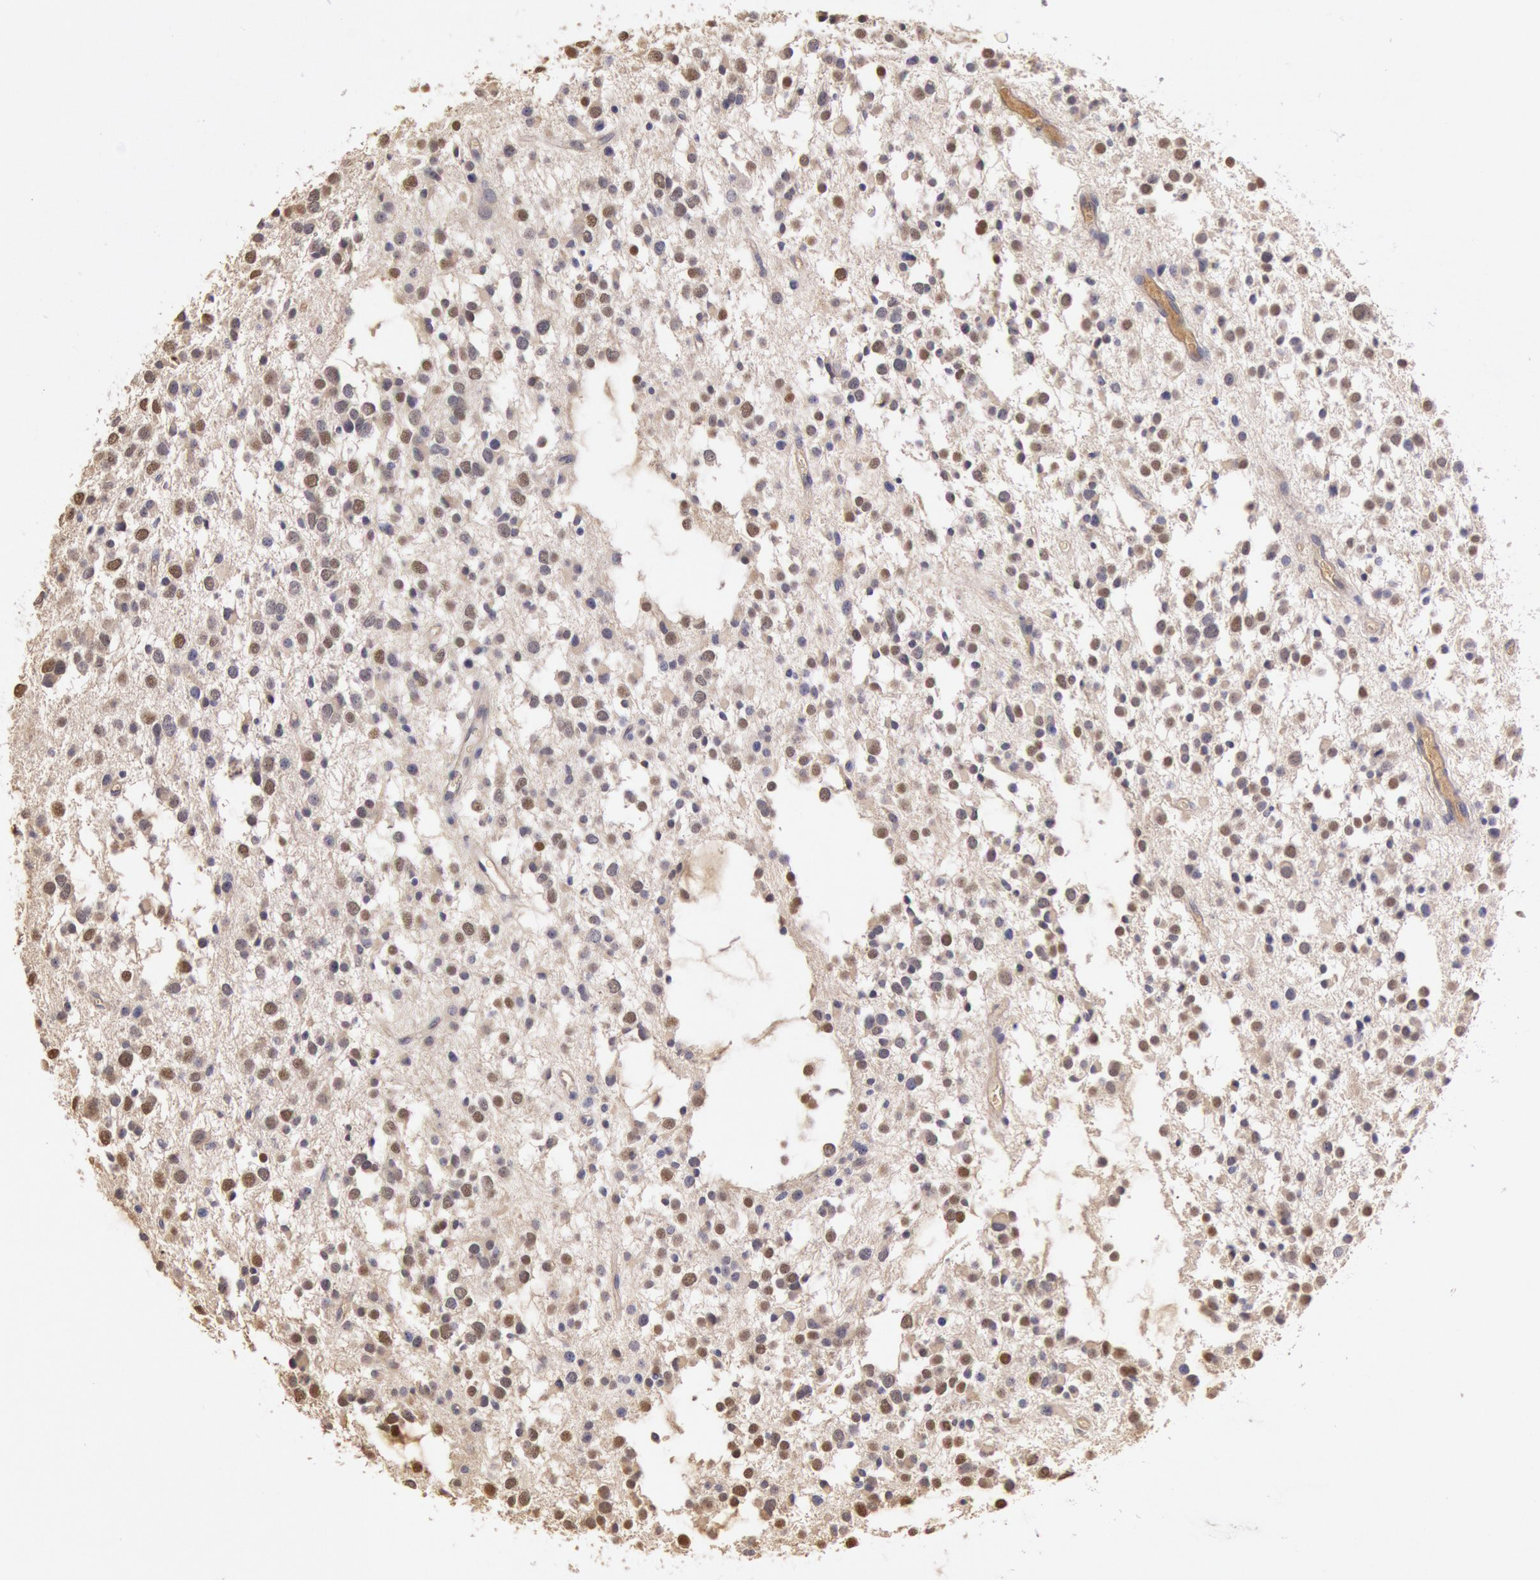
{"staining": {"intensity": "negative", "quantity": "none", "location": "none"}, "tissue": "glioma", "cell_type": "Tumor cells", "image_type": "cancer", "snomed": [{"axis": "morphology", "description": "Glioma, malignant, Low grade"}, {"axis": "topography", "description": "Brain"}], "caption": "A high-resolution micrograph shows immunohistochemistry staining of glioma, which demonstrates no significant staining in tumor cells. Nuclei are stained in blue.", "gene": "C1R", "patient": {"sex": "female", "age": 36}}